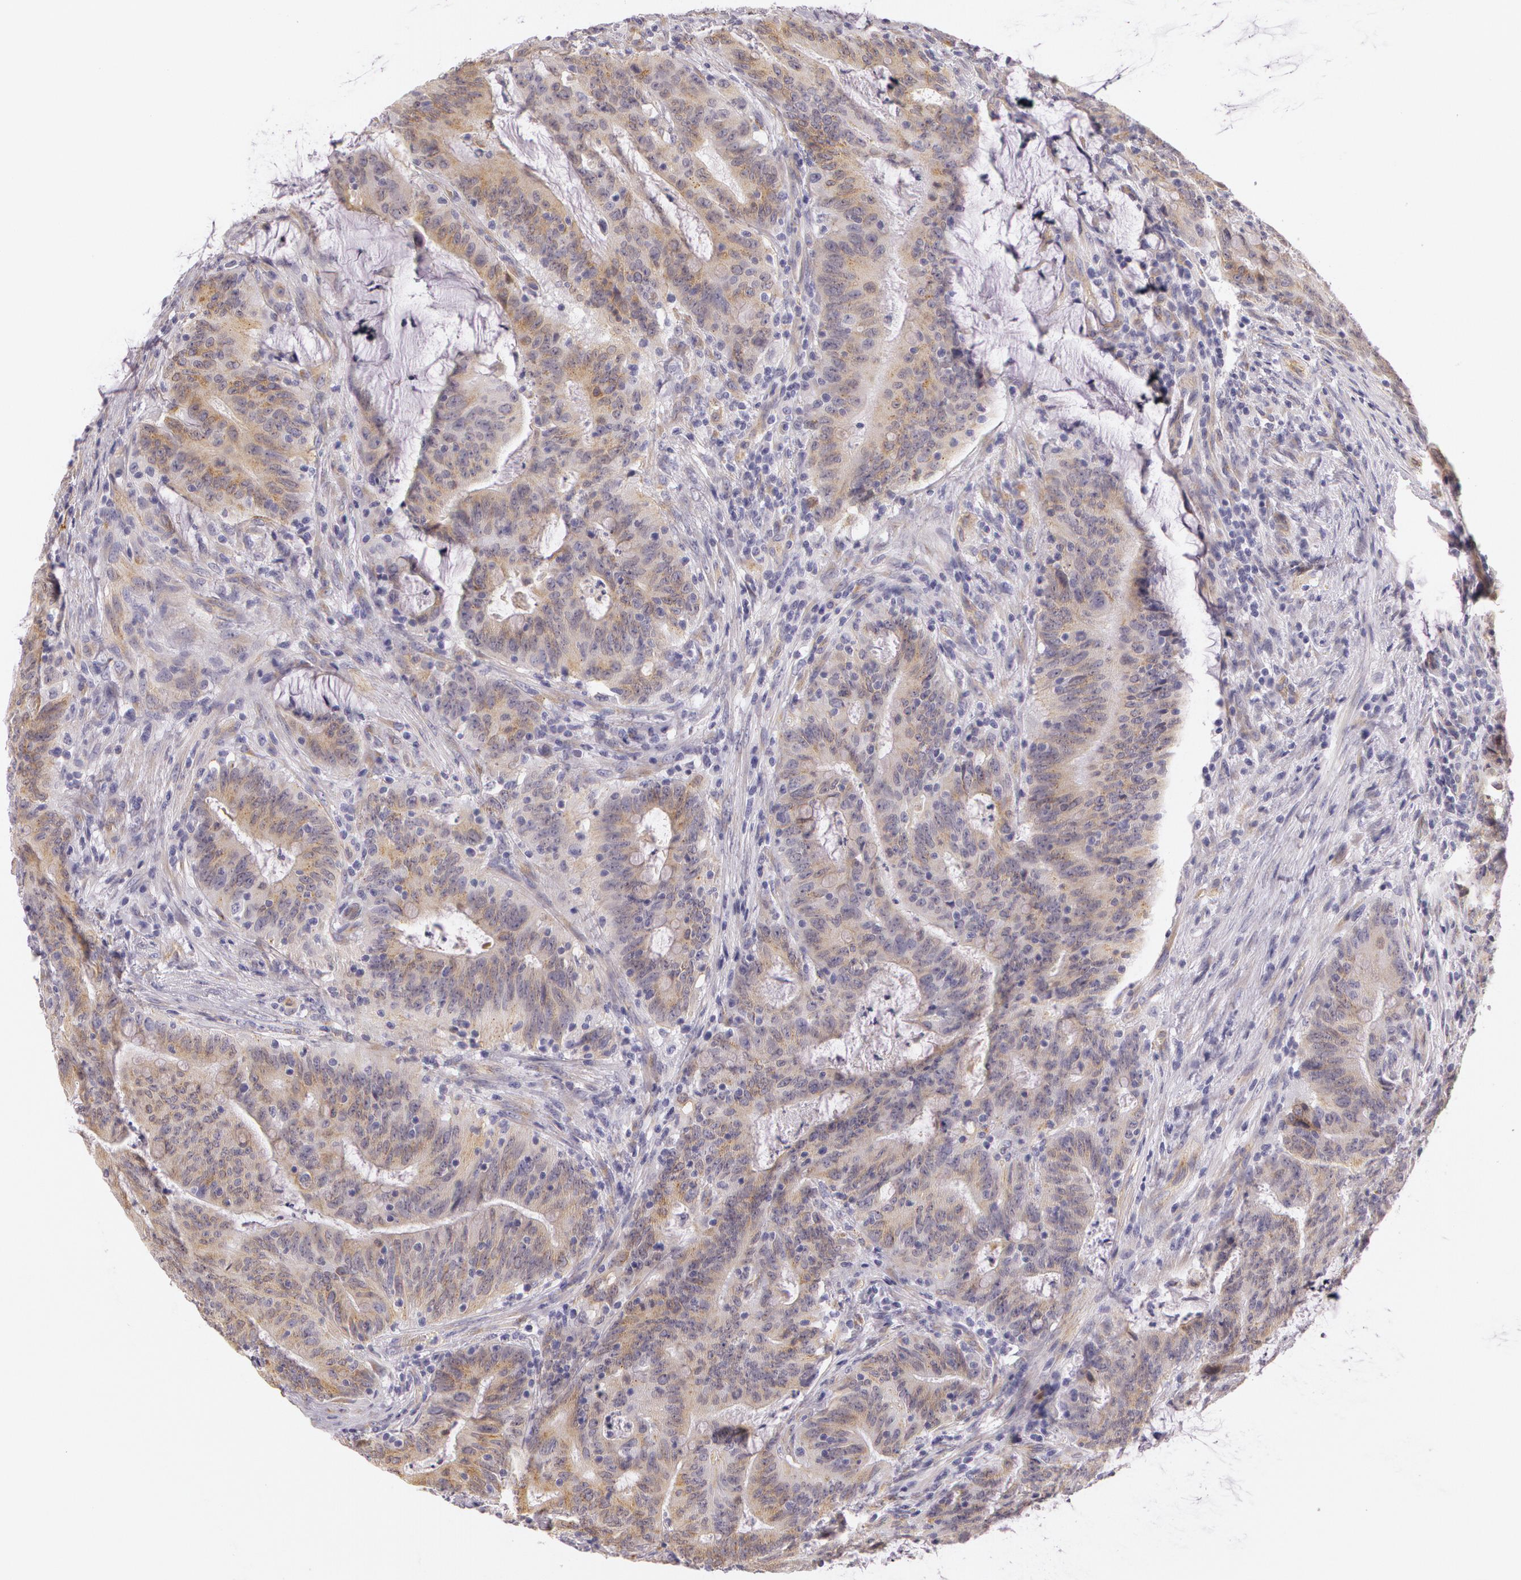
{"staining": {"intensity": "moderate", "quantity": ">75%", "location": "cytoplasmic/membranous"}, "tissue": "colorectal cancer", "cell_type": "Tumor cells", "image_type": "cancer", "snomed": [{"axis": "morphology", "description": "Adenocarcinoma, NOS"}, {"axis": "topography", "description": "Colon"}], "caption": "This photomicrograph shows colorectal cancer stained with immunohistochemistry (IHC) to label a protein in brown. The cytoplasmic/membranous of tumor cells show moderate positivity for the protein. Nuclei are counter-stained blue.", "gene": "APP", "patient": {"sex": "male", "age": 54}}